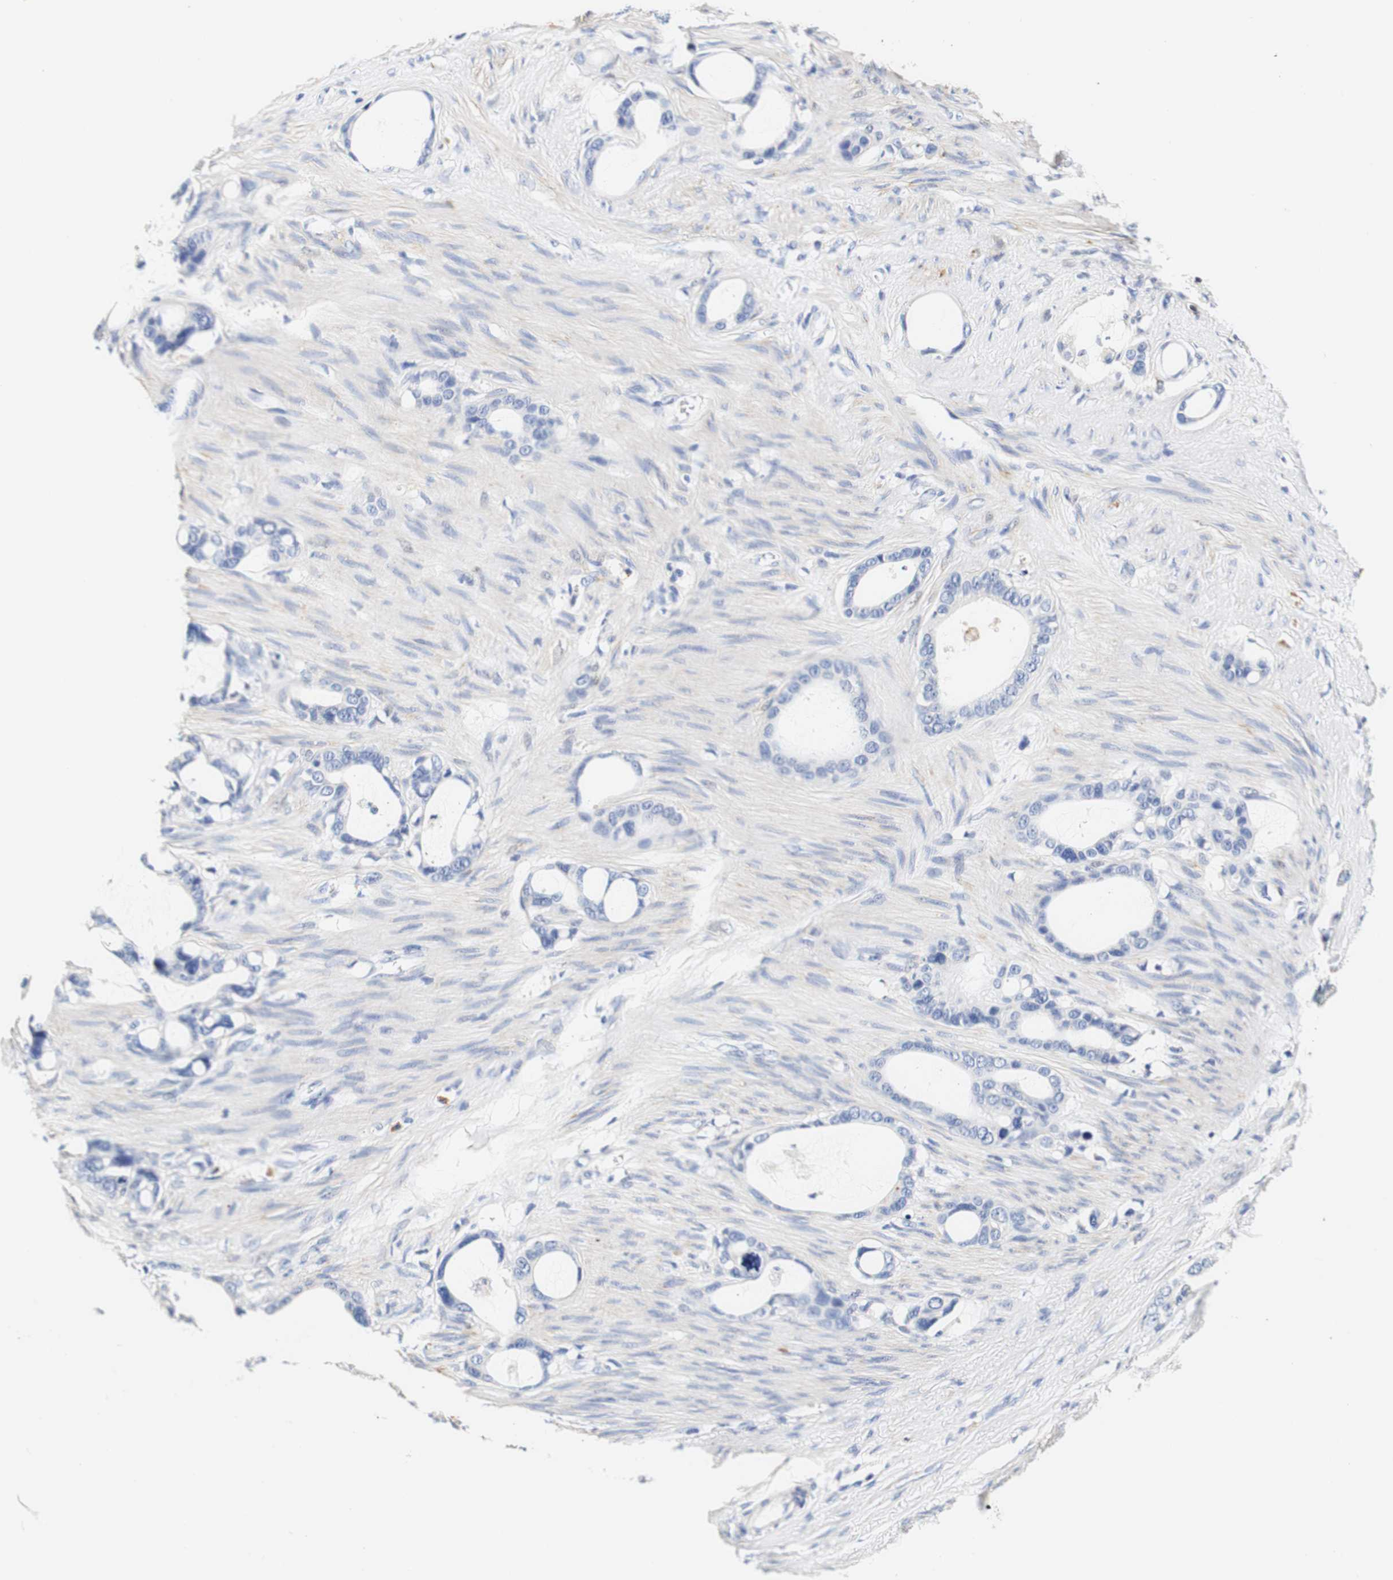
{"staining": {"intensity": "negative", "quantity": "none", "location": "none"}, "tissue": "stomach cancer", "cell_type": "Tumor cells", "image_type": "cancer", "snomed": [{"axis": "morphology", "description": "Adenocarcinoma, NOS"}, {"axis": "topography", "description": "Stomach"}], "caption": "DAB immunohistochemical staining of human stomach cancer displays no significant expression in tumor cells.", "gene": "CAMK4", "patient": {"sex": "female", "age": 75}}